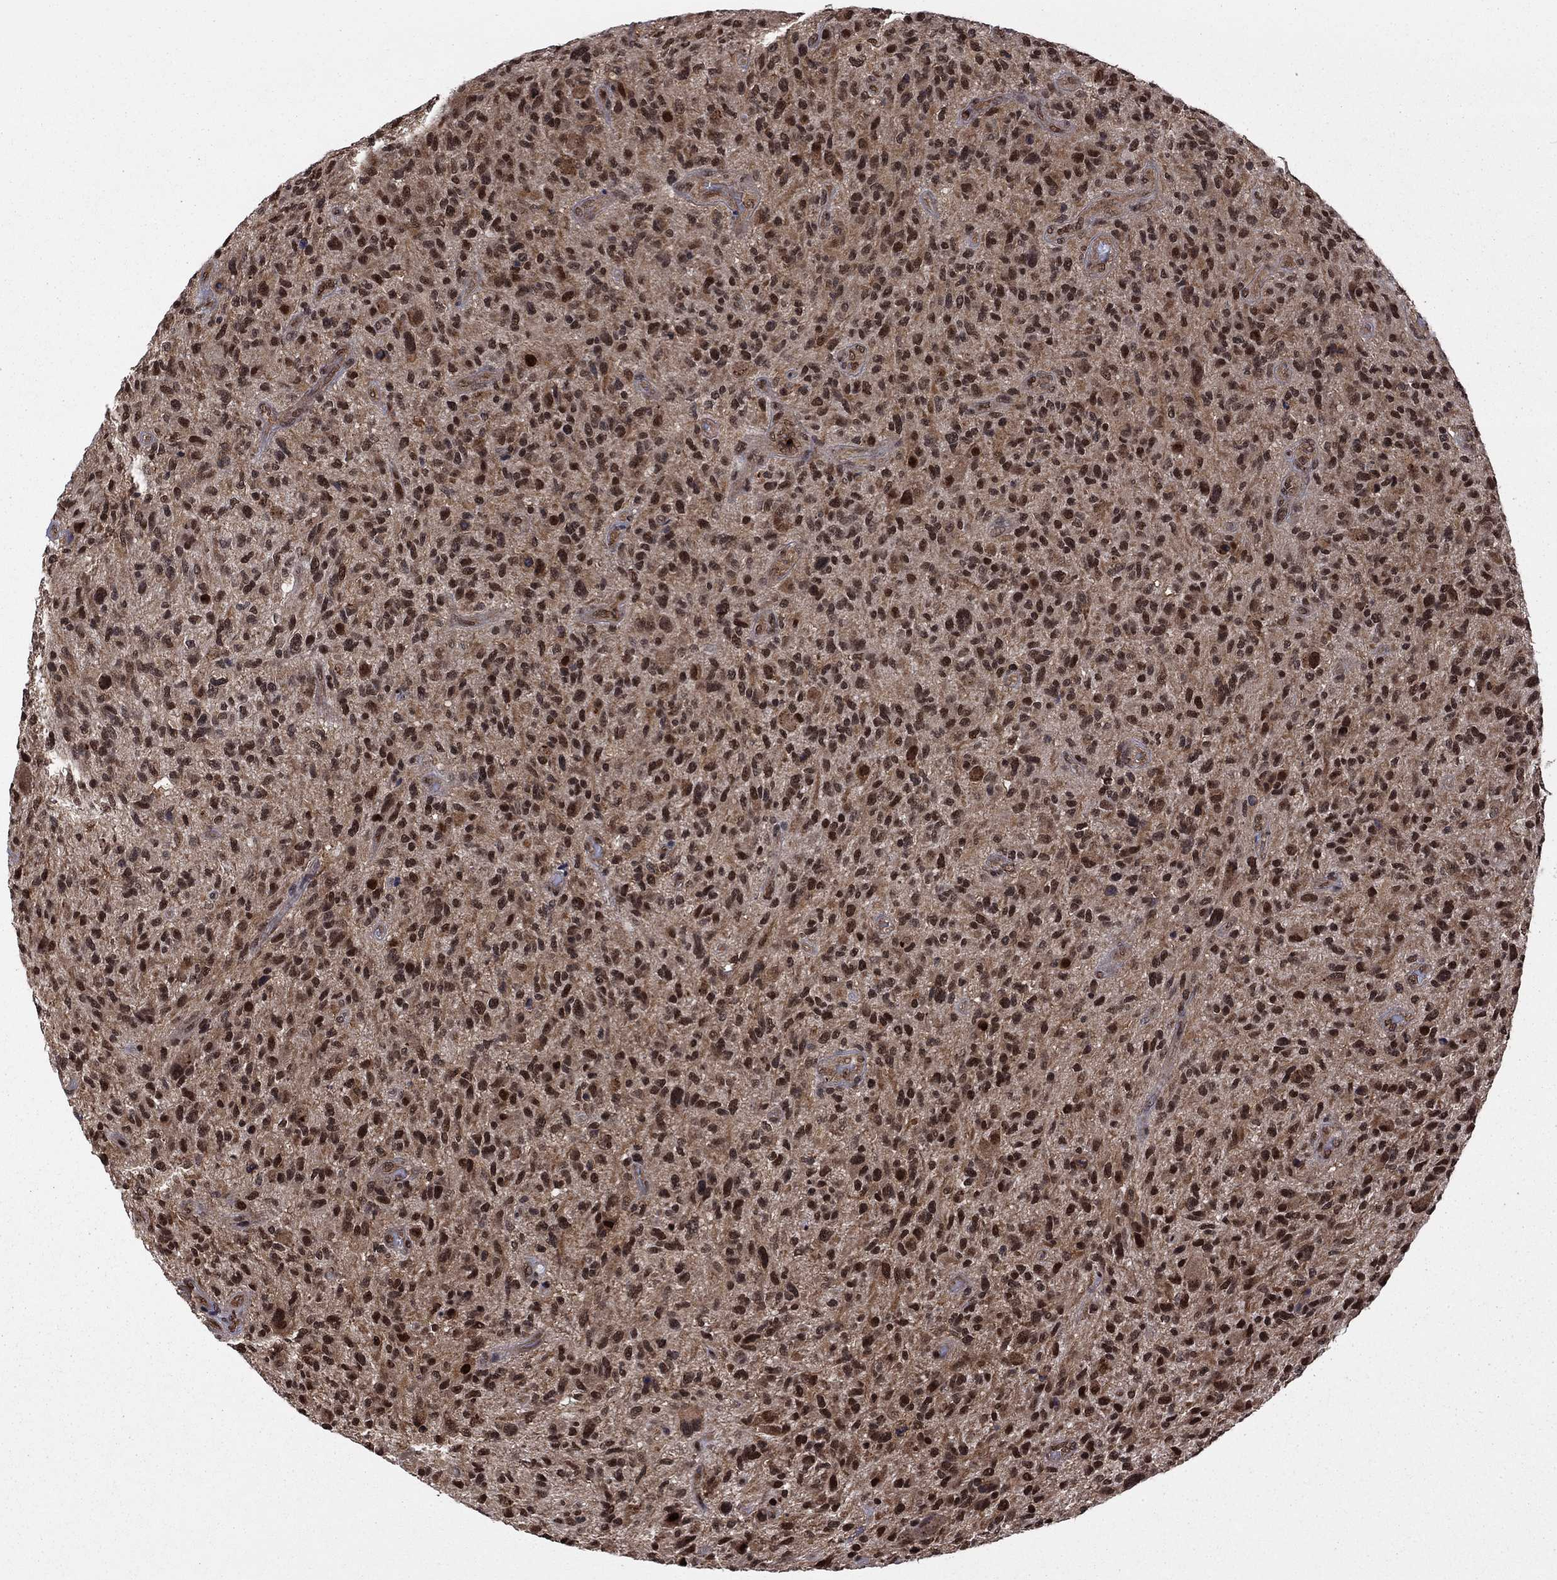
{"staining": {"intensity": "strong", "quantity": ">75%", "location": "nuclear"}, "tissue": "glioma", "cell_type": "Tumor cells", "image_type": "cancer", "snomed": [{"axis": "morphology", "description": "Glioma, malignant, High grade"}, {"axis": "topography", "description": "Brain"}], "caption": "Malignant glioma (high-grade) stained with a protein marker reveals strong staining in tumor cells.", "gene": "PSMD2", "patient": {"sex": "male", "age": 47}}